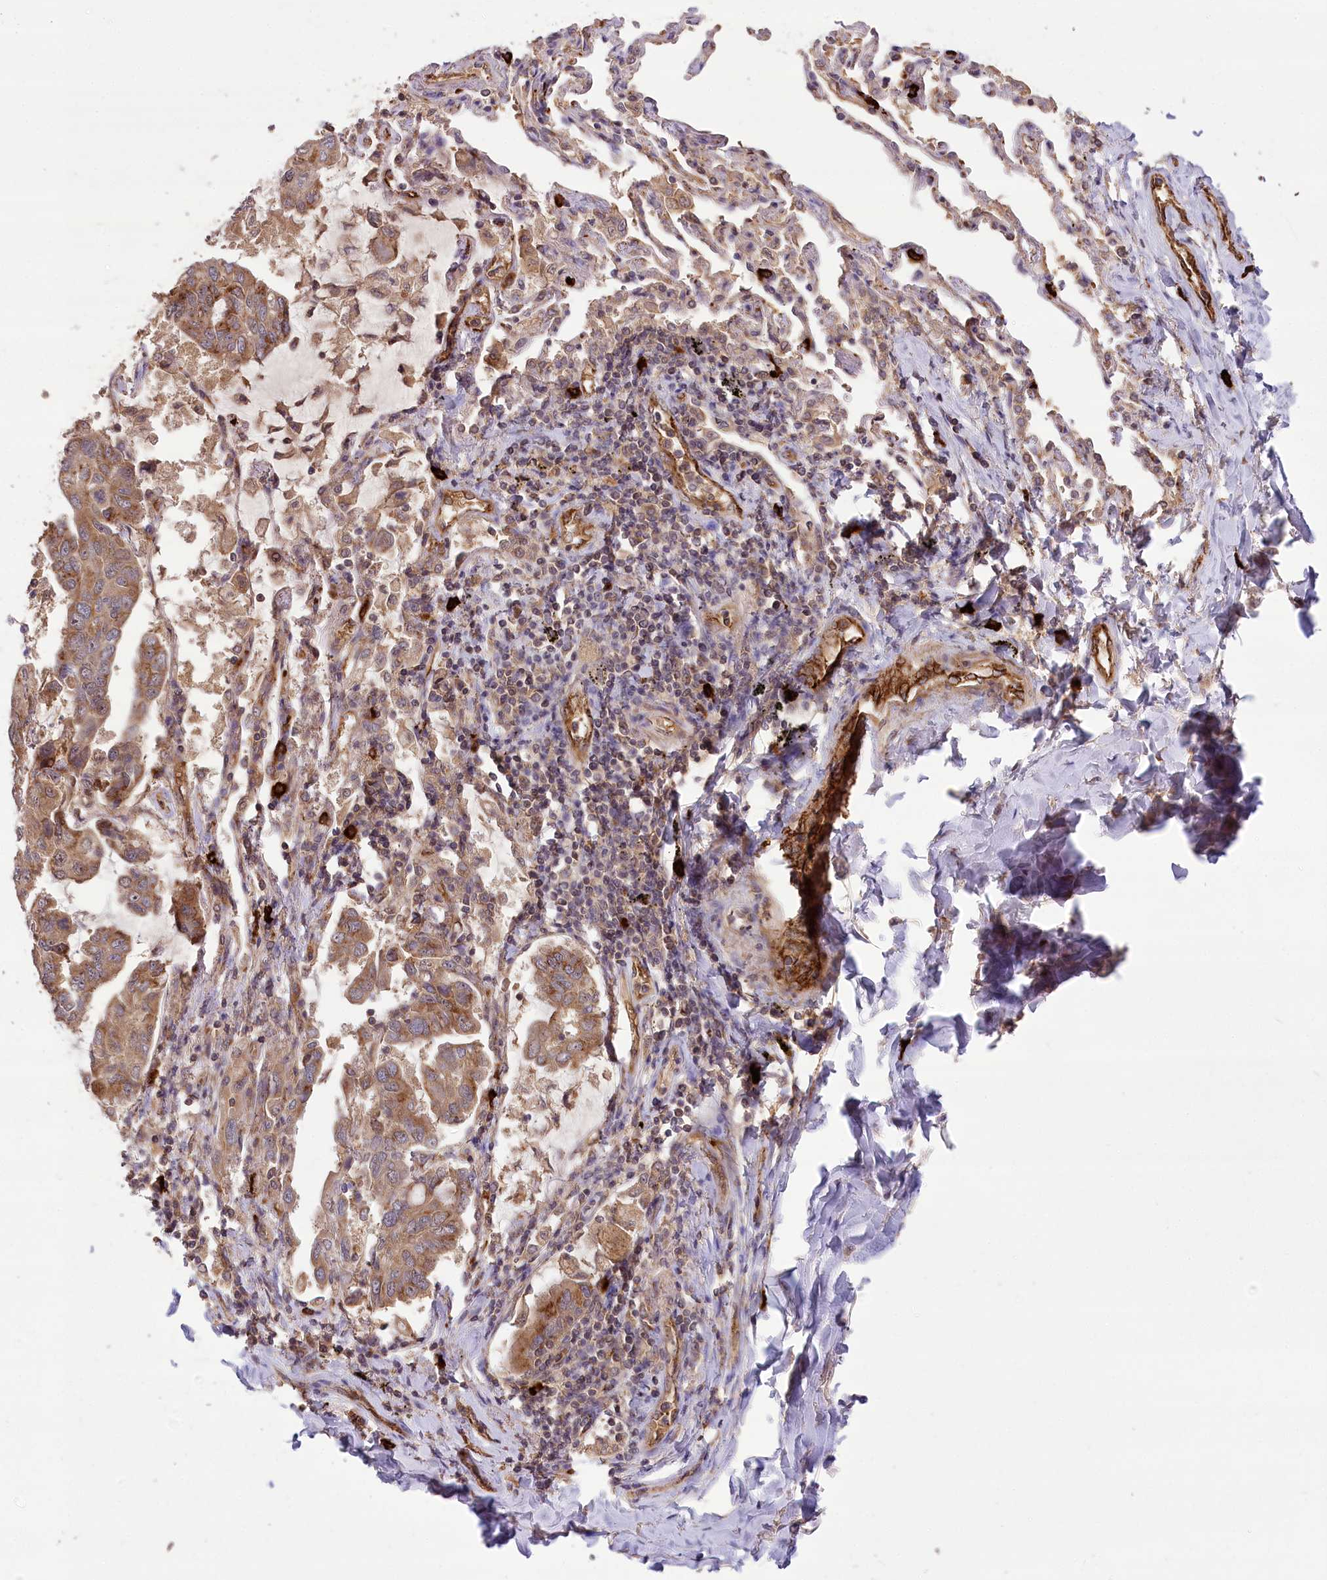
{"staining": {"intensity": "moderate", "quantity": ">75%", "location": "cytoplasmic/membranous"}, "tissue": "lung cancer", "cell_type": "Tumor cells", "image_type": "cancer", "snomed": [{"axis": "morphology", "description": "Adenocarcinoma, NOS"}, {"axis": "topography", "description": "Lung"}], "caption": "Immunohistochemical staining of lung adenocarcinoma shows medium levels of moderate cytoplasmic/membranous expression in about >75% of tumor cells.", "gene": "CARD19", "patient": {"sex": "male", "age": 64}}